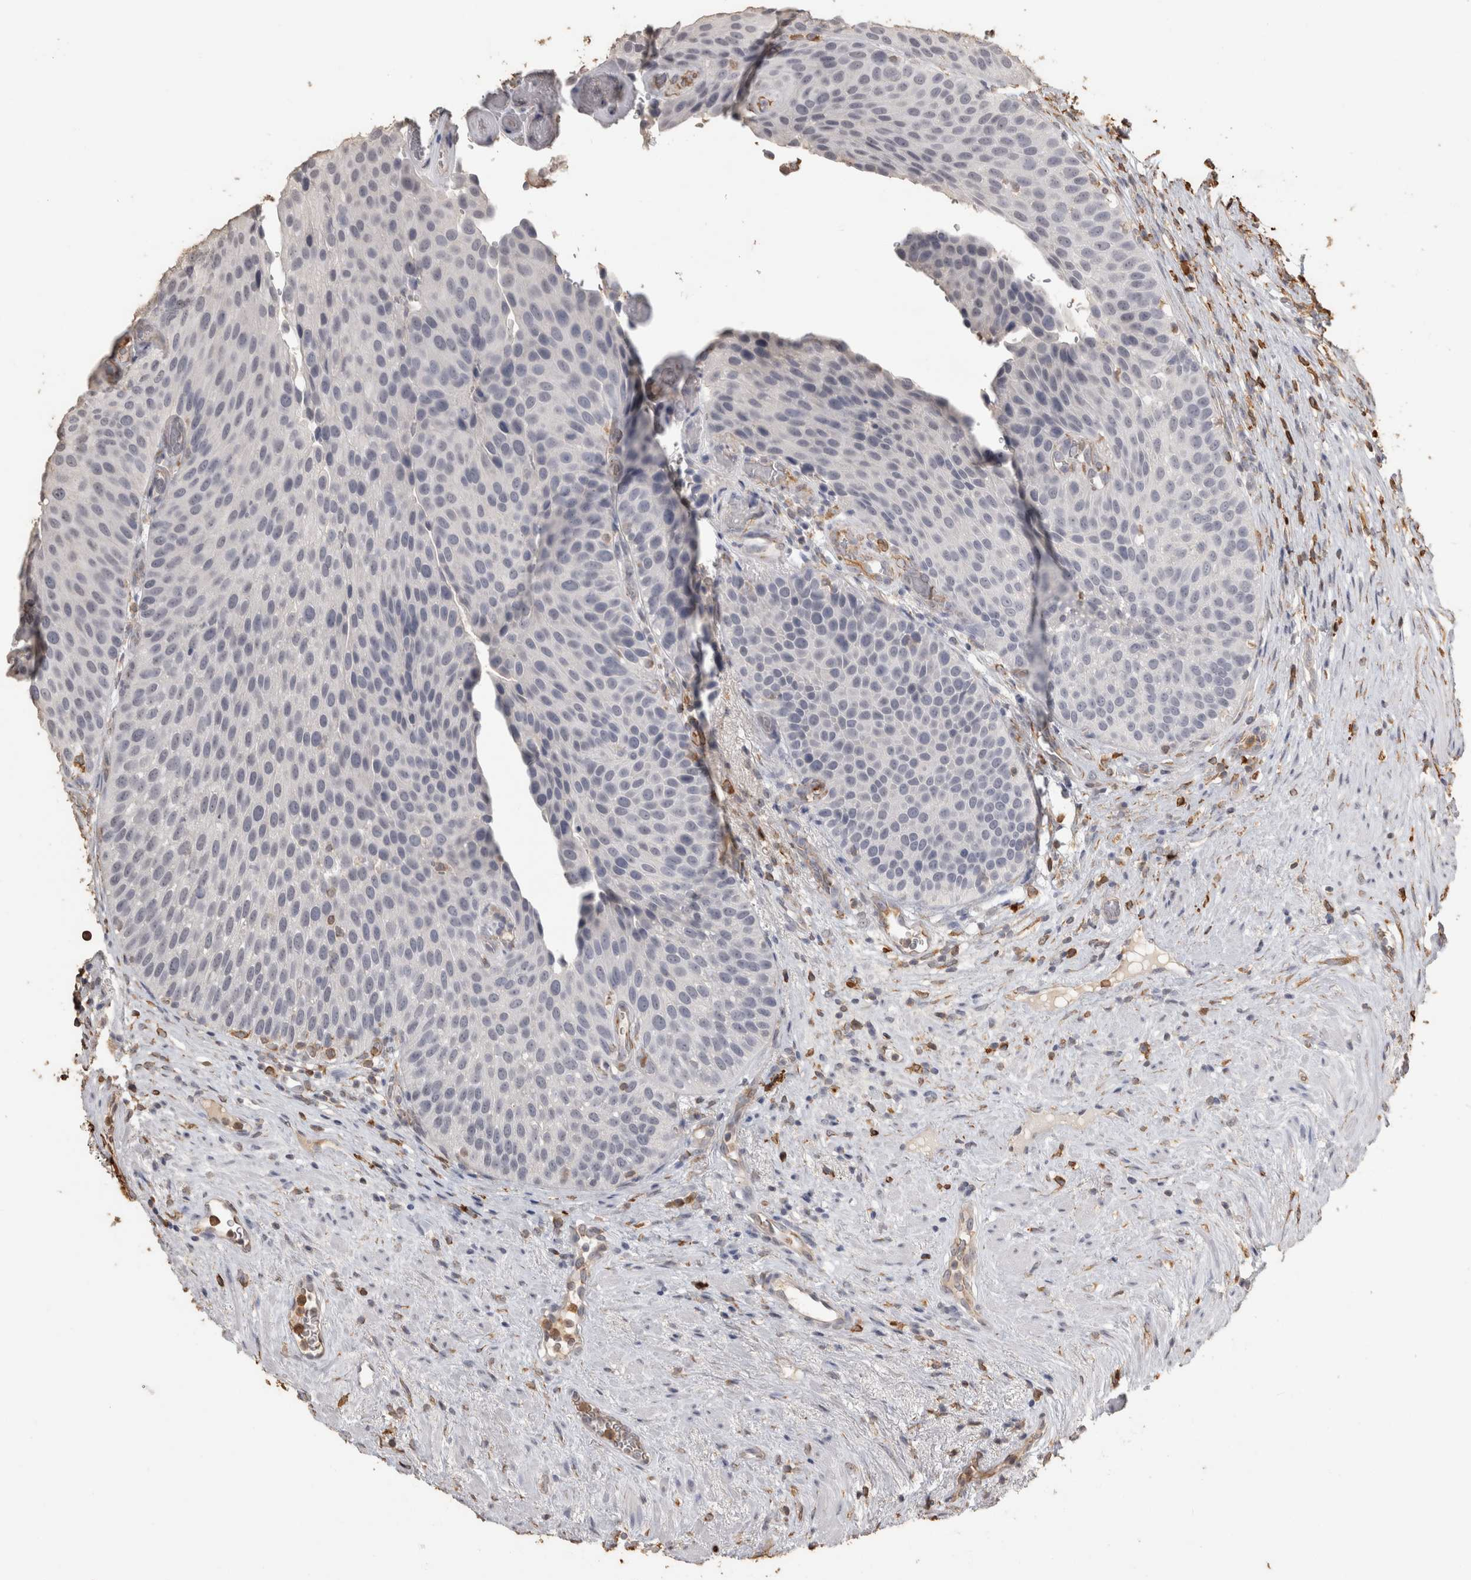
{"staining": {"intensity": "negative", "quantity": "none", "location": "none"}, "tissue": "urothelial cancer", "cell_type": "Tumor cells", "image_type": "cancer", "snomed": [{"axis": "morphology", "description": "Normal tissue, NOS"}, {"axis": "morphology", "description": "Urothelial carcinoma, Low grade"}, {"axis": "topography", "description": "Urinary bladder"}, {"axis": "topography", "description": "Prostate"}], "caption": "High magnification brightfield microscopy of urothelial cancer stained with DAB (3,3'-diaminobenzidine) (brown) and counterstained with hematoxylin (blue): tumor cells show no significant staining.", "gene": "REPS2", "patient": {"sex": "male", "age": 60}}